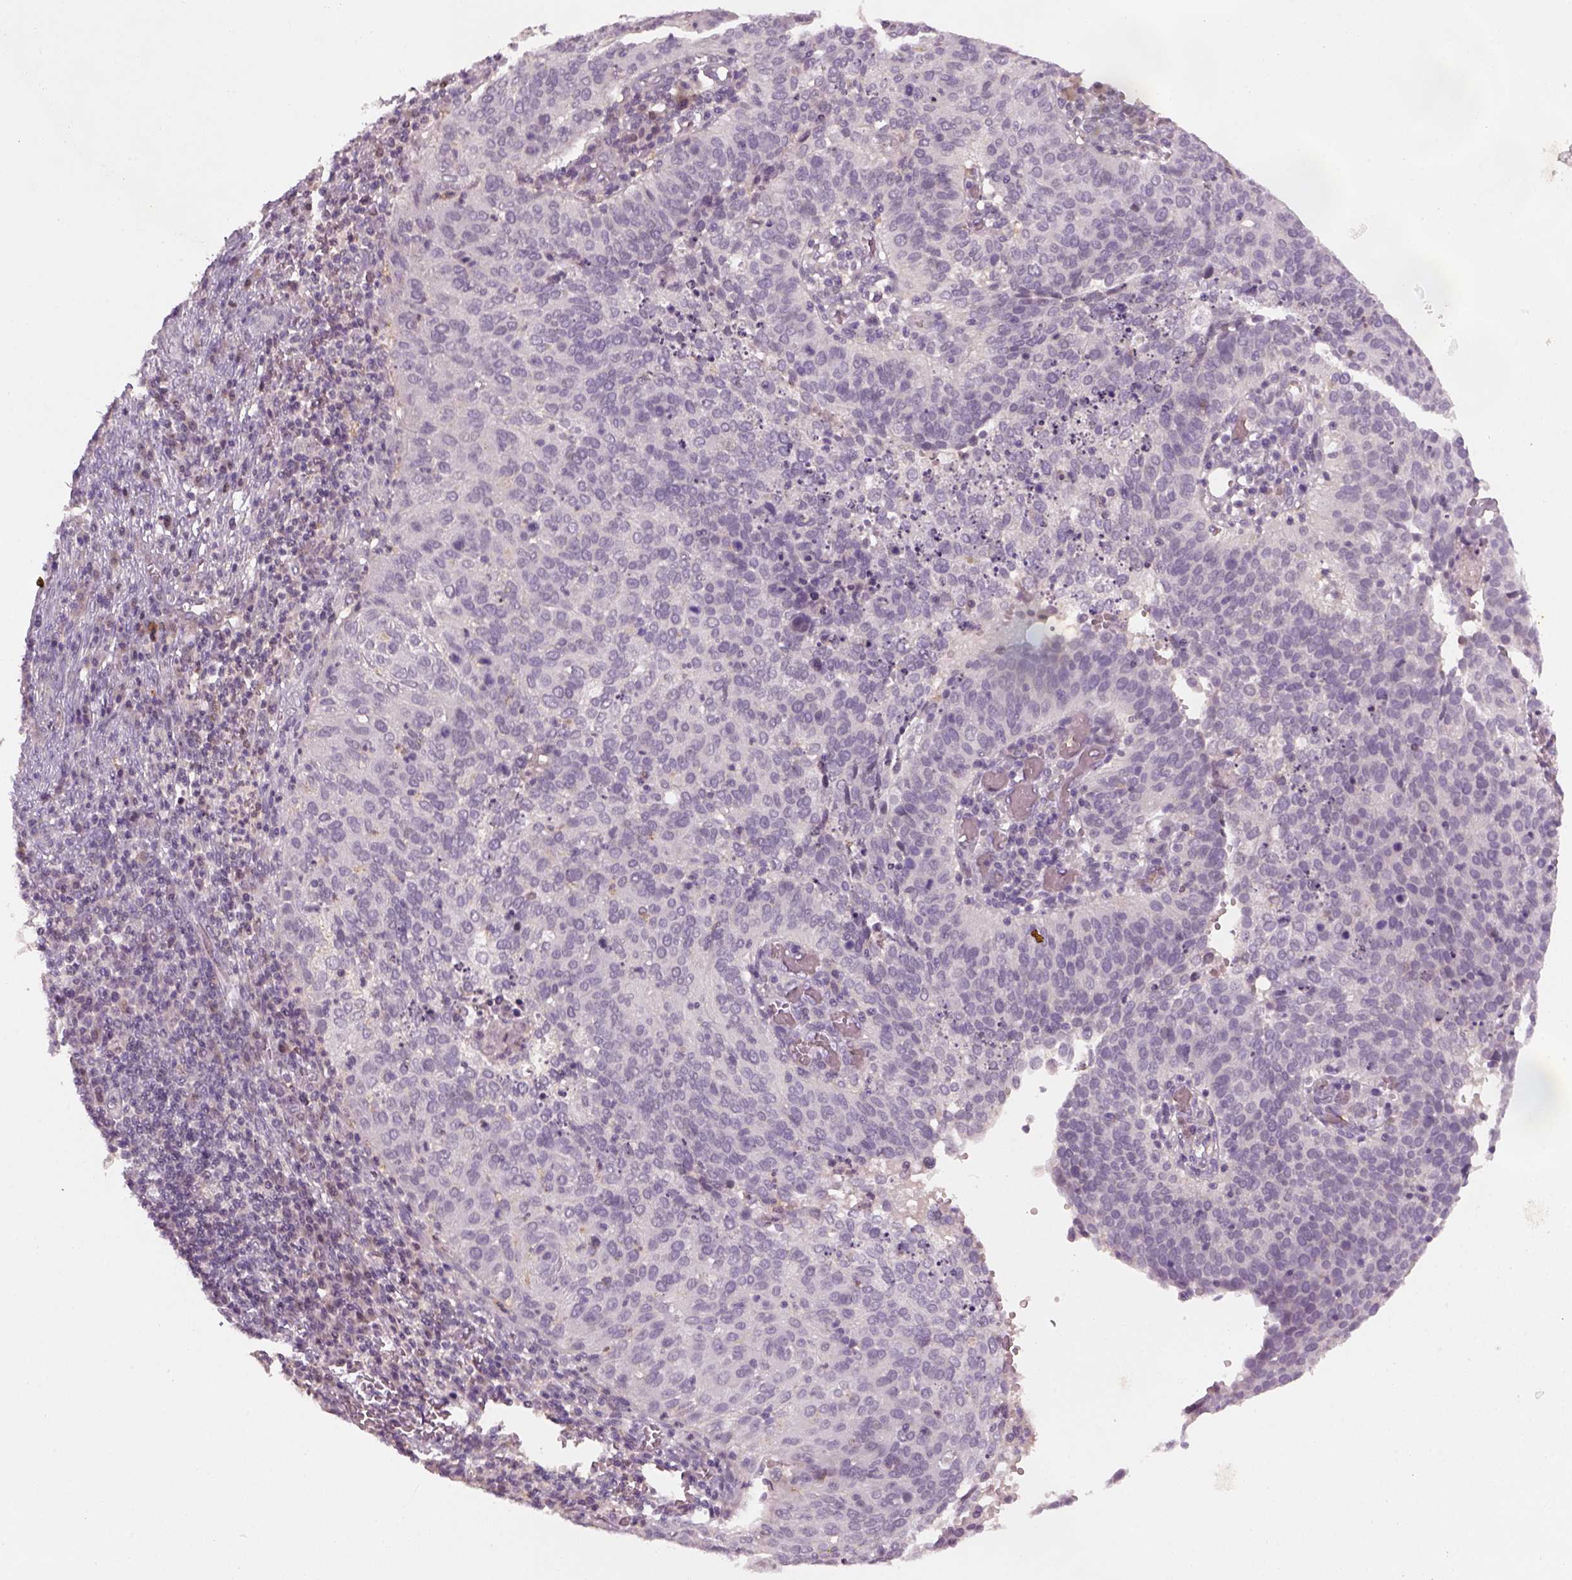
{"staining": {"intensity": "negative", "quantity": "none", "location": "none"}, "tissue": "cervical cancer", "cell_type": "Tumor cells", "image_type": "cancer", "snomed": [{"axis": "morphology", "description": "Squamous cell carcinoma, NOS"}, {"axis": "topography", "description": "Cervix"}], "caption": "A high-resolution photomicrograph shows immunohistochemistry staining of cervical cancer (squamous cell carcinoma), which displays no significant positivity in tumor cells. The staining is performed using DAB (3,3'-diaminobenzidine) brown chromogen with nuclei counter-stained in using hematoxylin.", "gene": "GDNF", "patient": {"sex": "female", "age": 39}}